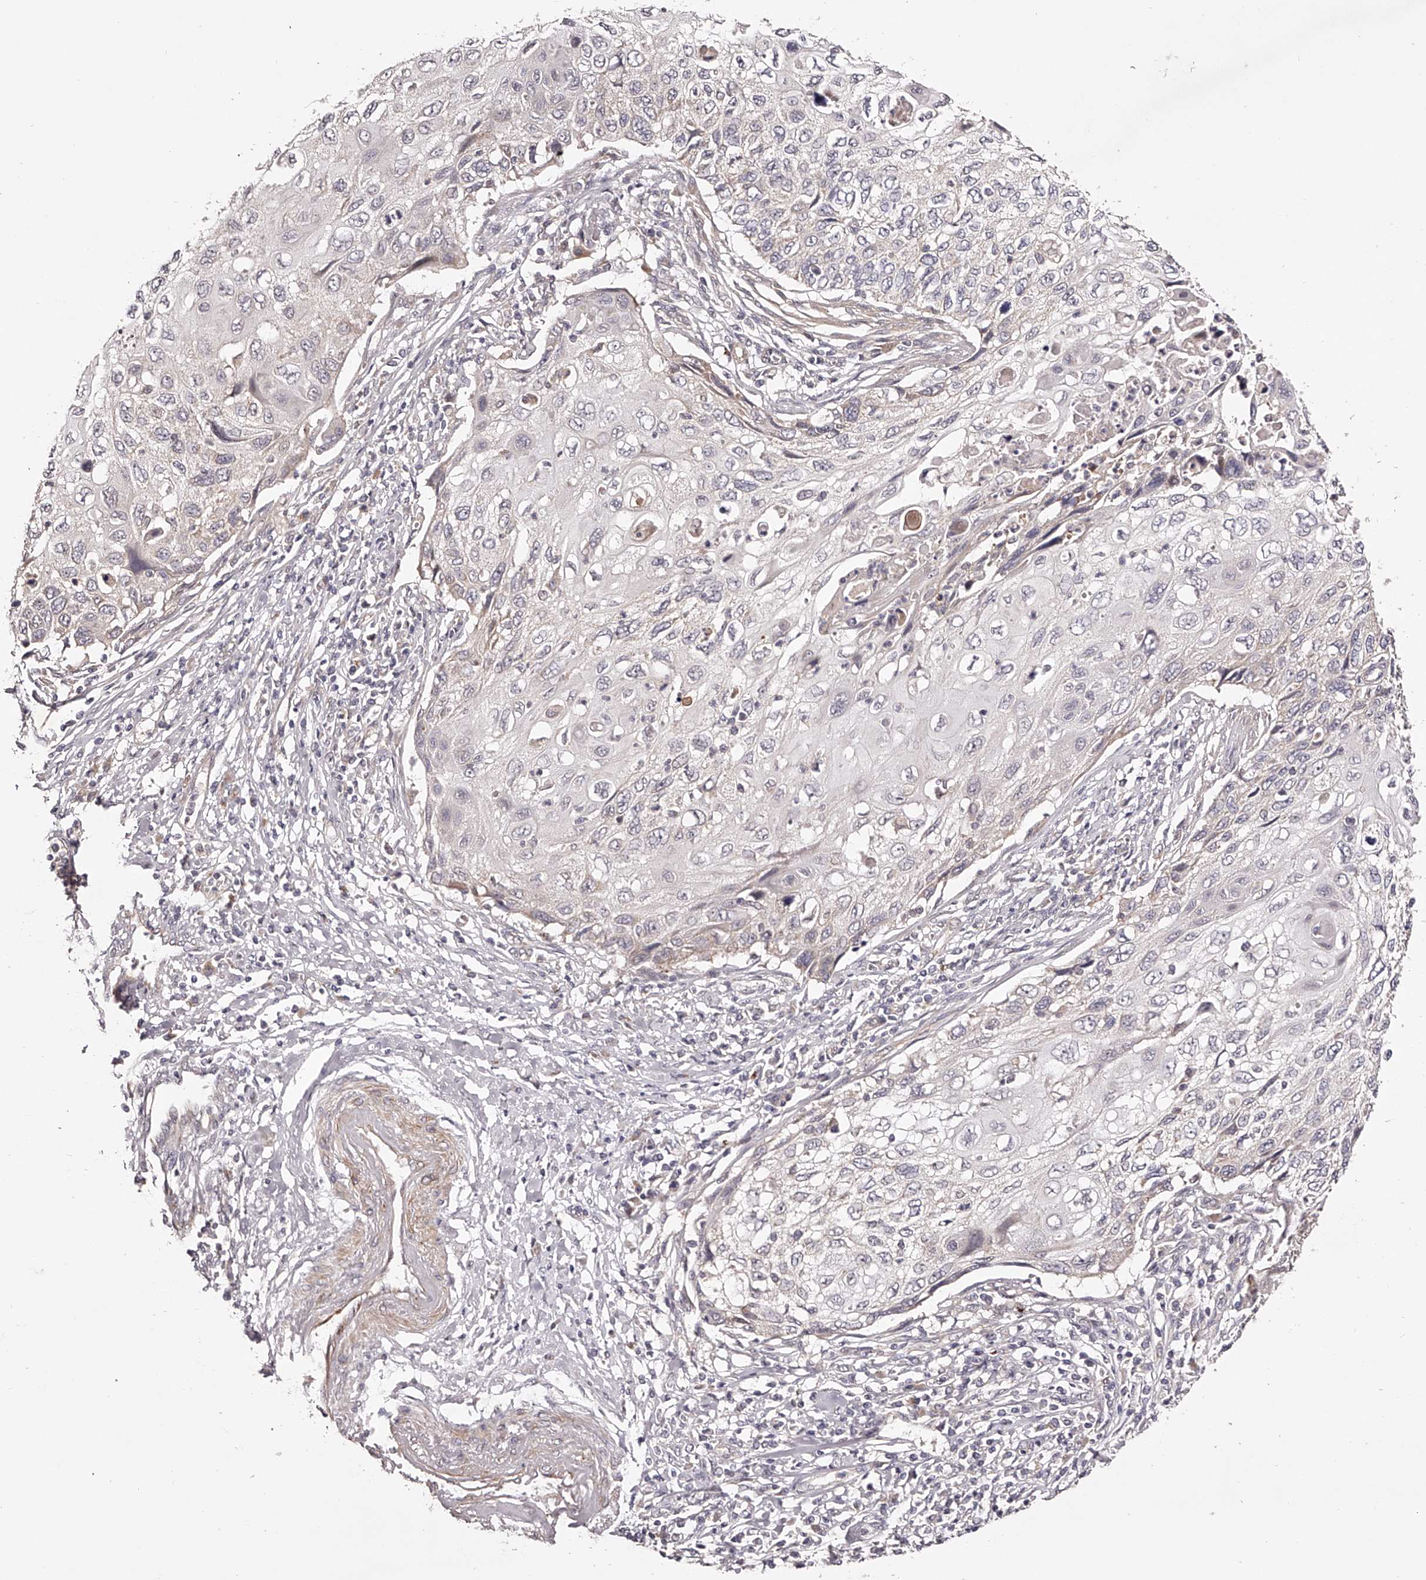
{"staining": {"intensity": "negative", "quantity": "none", "location": "none"}, "tissue": "cervical cancer", "cell_type": "Tumor cells", "image_type": "cancer", "snomed": [{"axis": "morphology", "description": "Squamous cell carcinoma, NOS"}, {"axis": "topography", "description": "Cervix"}], "caption": "Tumor cells show no significant protein expression in cervical squamous cell carcinoma. Brightfield microscopy of immunohistochemistry (IHC) stained with DAB (brown) and hematoxylin (blue), captured at high magnification.", "gene": "ODF2L", "patient": {"sex": "female", "age": 70}}